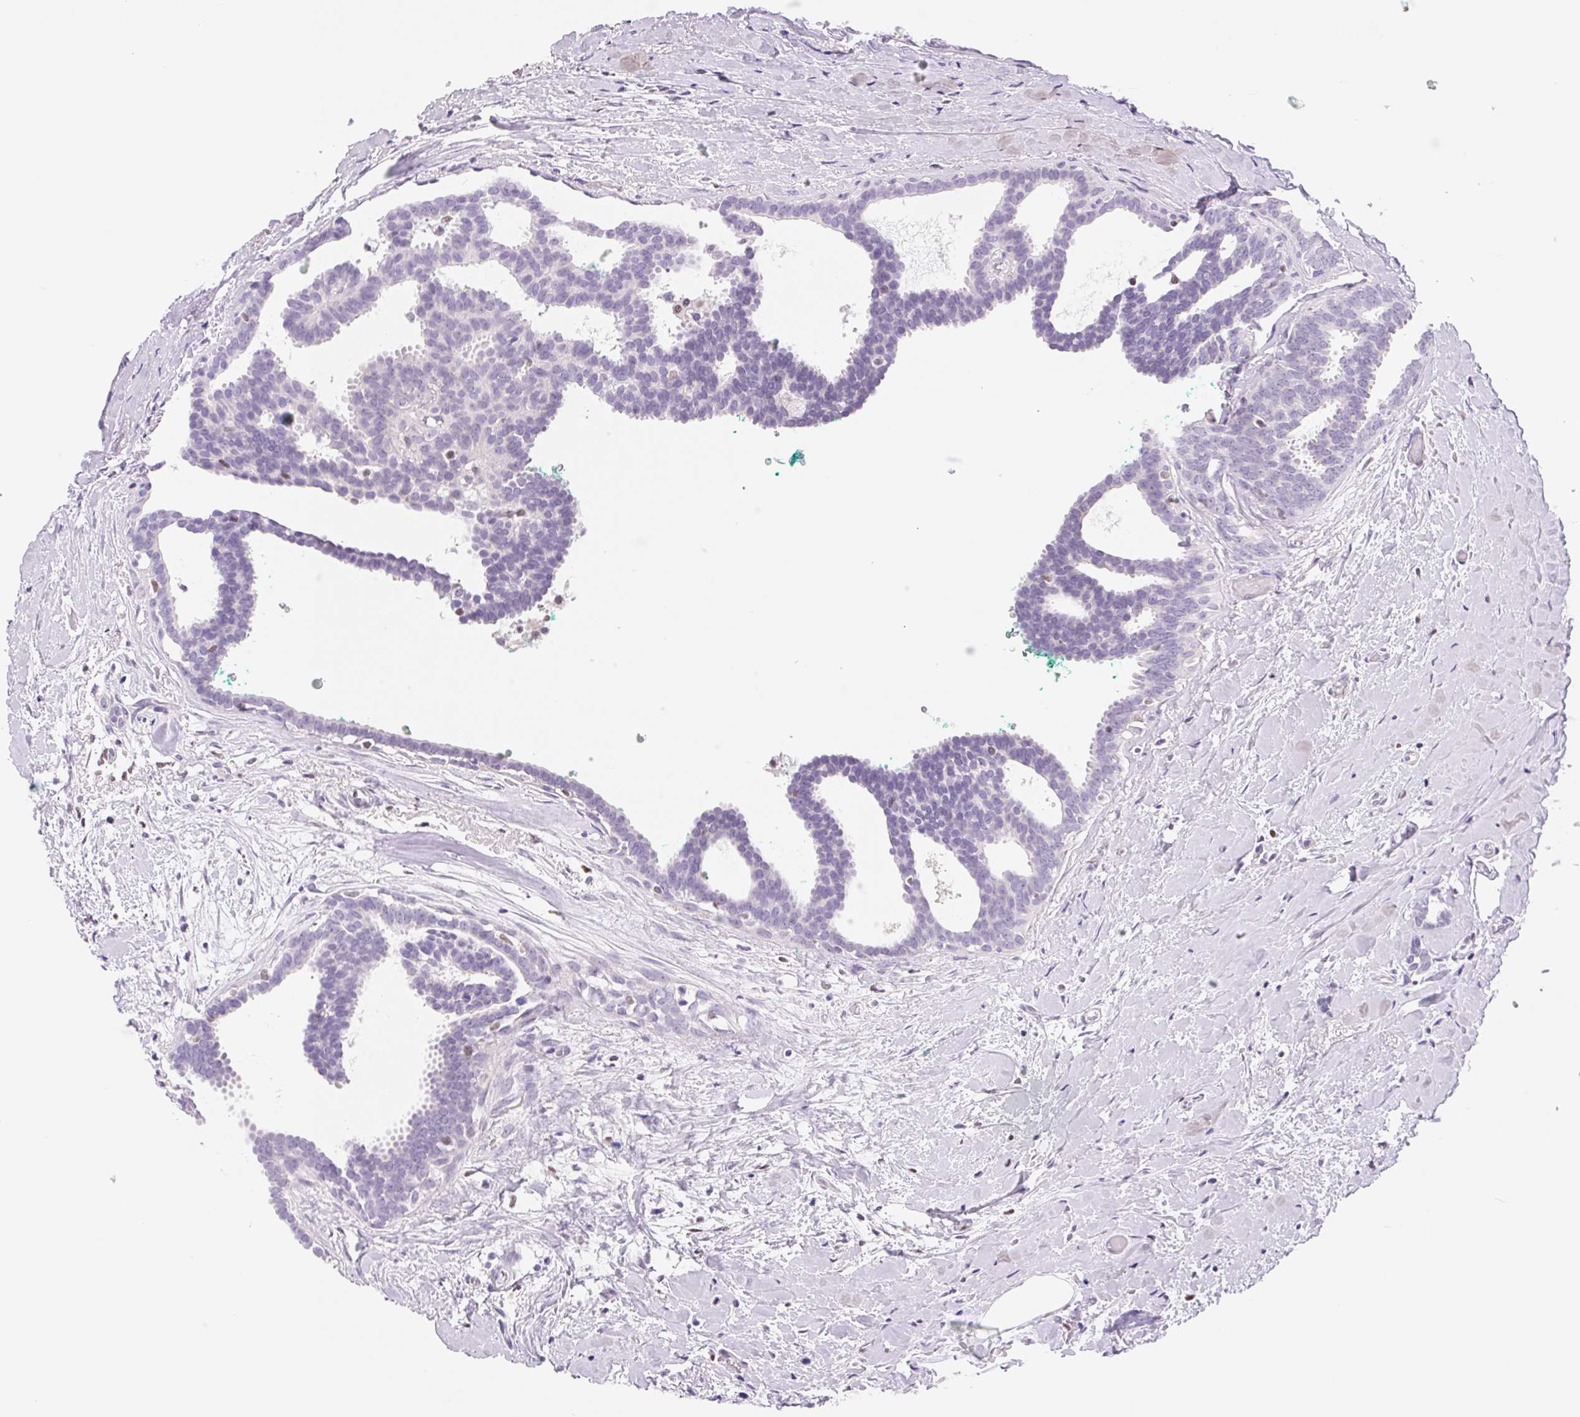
{"staining": {"intensity": "negative", "quantity": "none", "location": "none"}, "tissue": "breast cancer", "cell_type": "Tumor cells", "image_type": "cancer", "snomed": [{"axis": "morphology", "description": "Intraductal carcinoma, in situ"}, {"axis": "morphology", "description": "Duct carcinoma"}, {"axis": "morphology", "description": "Lobular carcinoma, in situ"}, {"axis": "topography", "description": "Breast"}], "caption": "Immunohistochemistry (IHC) histopathology image of breast cancer (intraductal carcinoma,  in situ) stained for a protein (brown), which reveals no positivity in tumor cells.", "gene": "ASGR2", "patient": {"sex": "female", "age": 44}}